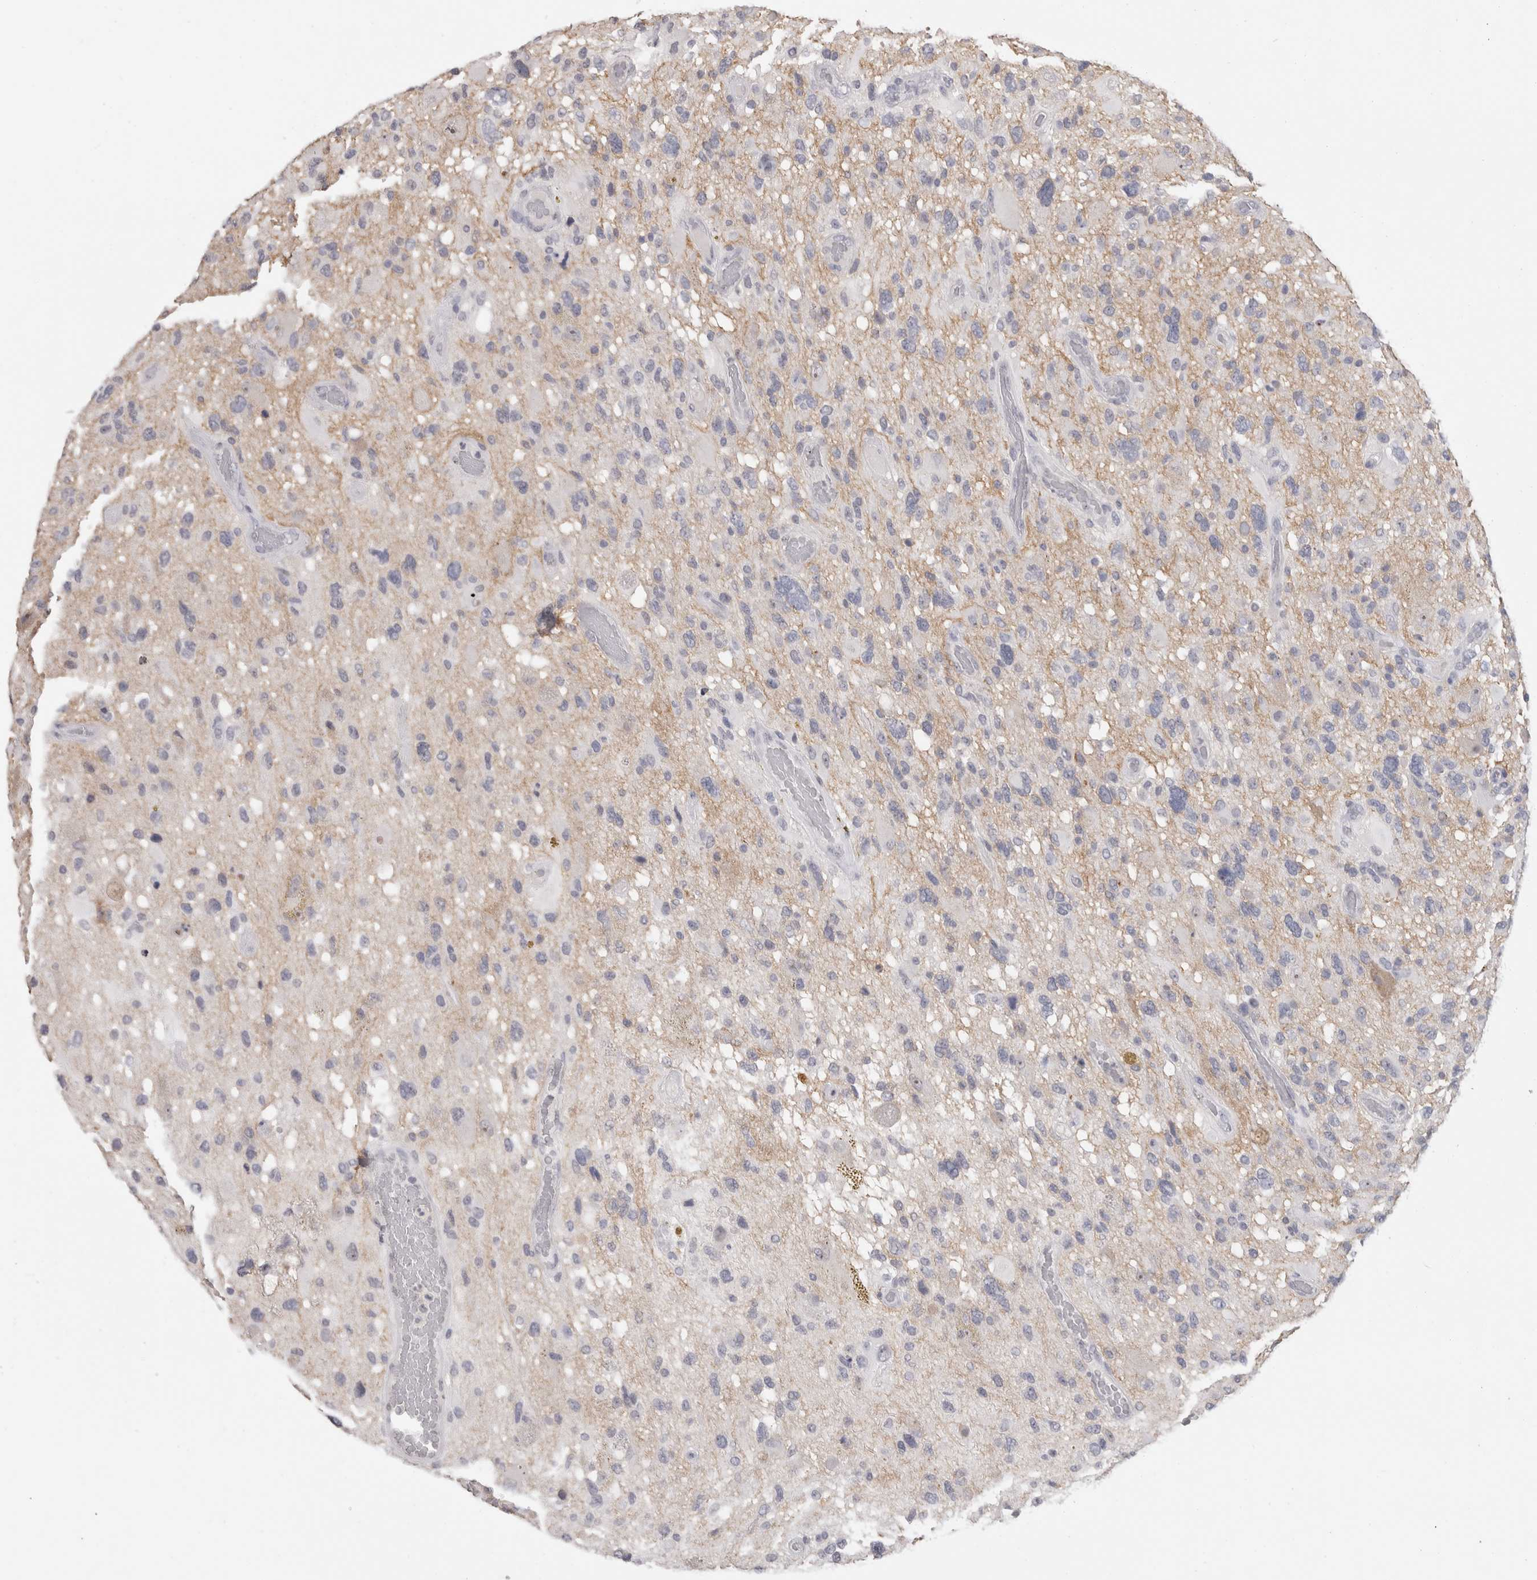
{"staining": {"intensity": "negative", "quantity": "none", "location": "none"}, "tissue": "glioma", "cell_type": "Tumor cells", "image_type": "cancer", "snomed": [{"axis": "morphology", "description": "Glioma, malignant, High grade"}, {"axis": "topography", "description": "Brain"}], "caption": "Image shows no significant protein expression in tumor cells of malignant high-grade glioma.", "gene": "CADM3", "patient": {"sex": "male", "age": 33}}